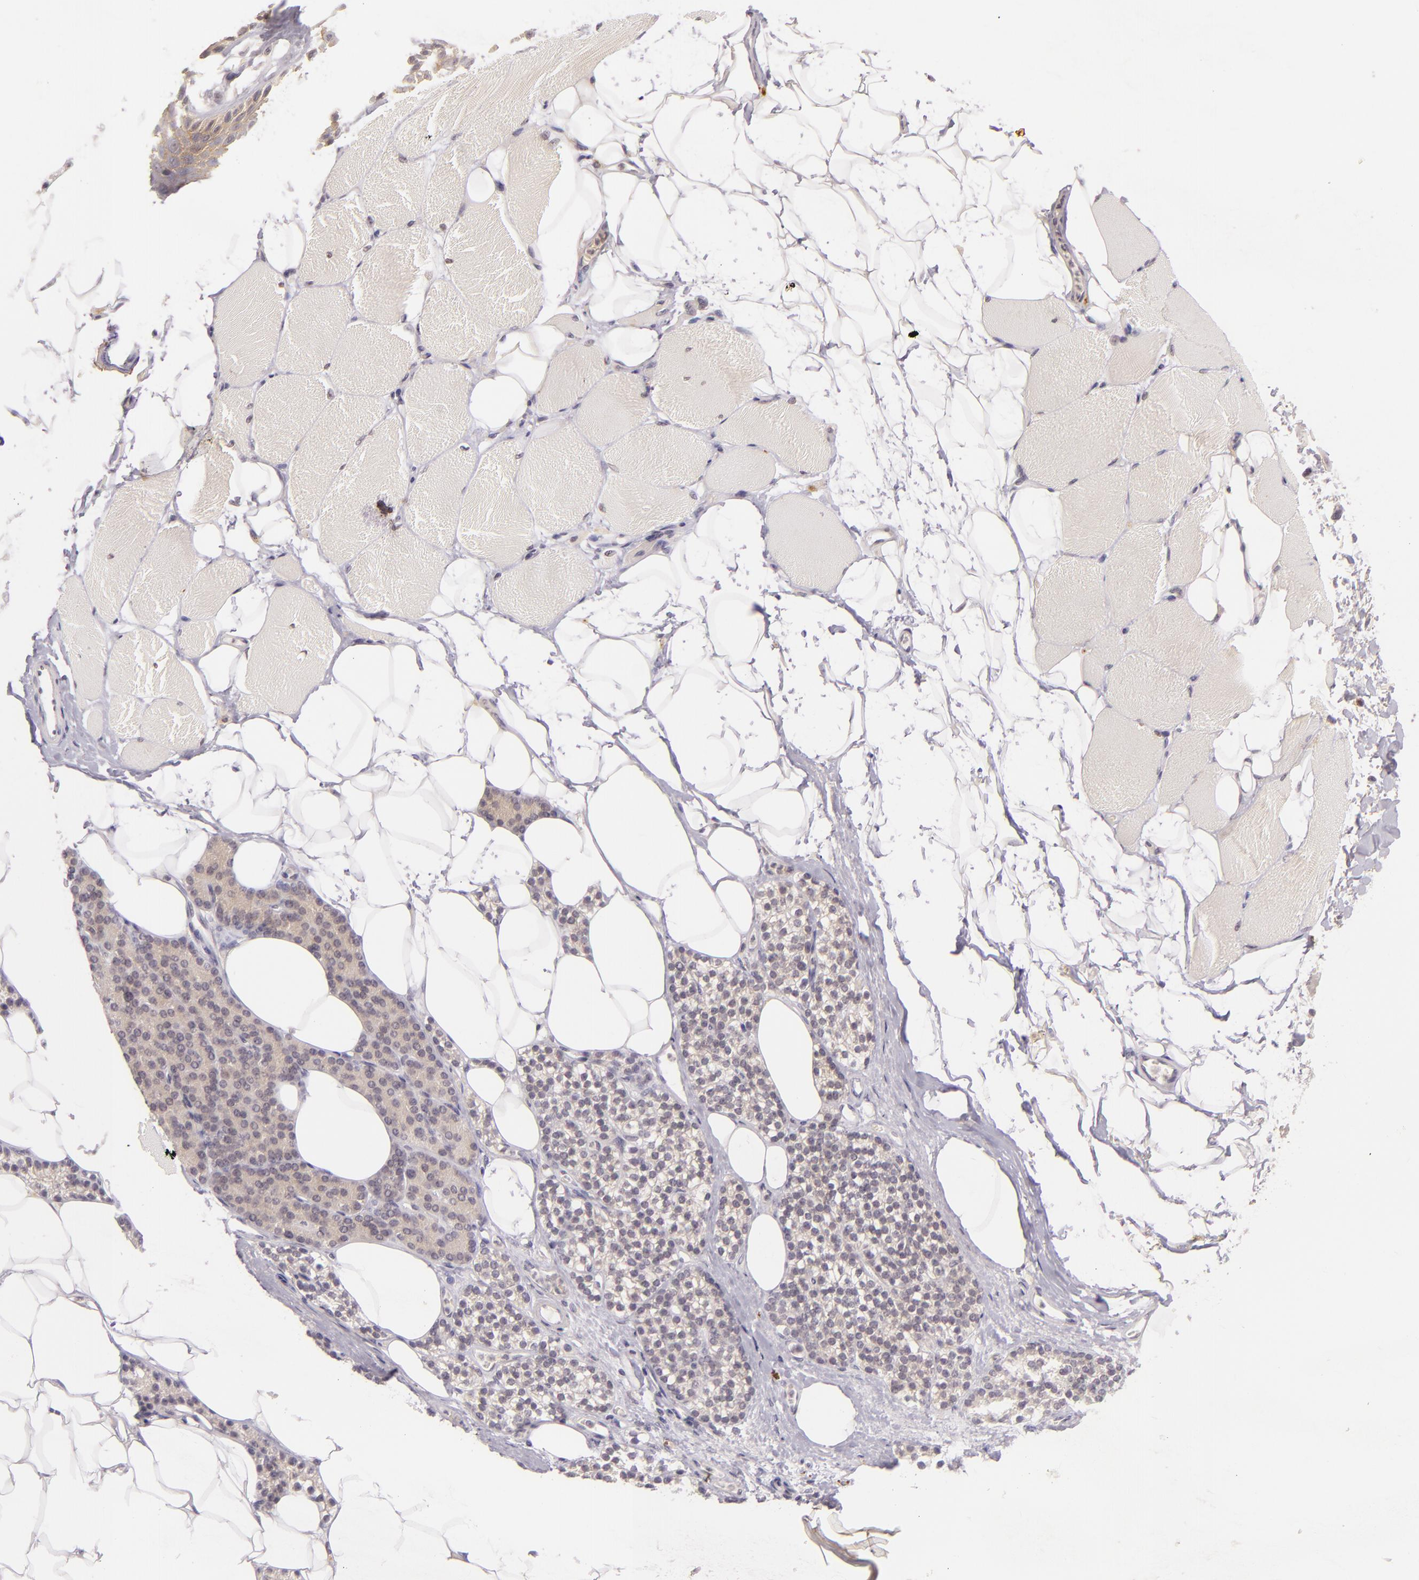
{"staining": {"intensity": "negative", "quantity": "none", "location": "none"}, "tissue": "skeletal muscle", "cell_type": "Myocytes", "image_type": "normal", "snomed": [{"axis": "morphology", "description": "Normal tissue, NOS"}, {"axis": "topography", "description": "Skeletal muscle"}, {"axis": "topography", "description": "Parathyroid gland"}], "caption": "Immunohistochemistry image of normal human skeletal muscle stained for a protein (brown), which exhibits no staining in myocytes. (DAB IHC with hematoxylin counter stain).", "gene": "CASP8", "patient": {"sex": "female", "age": 37}}